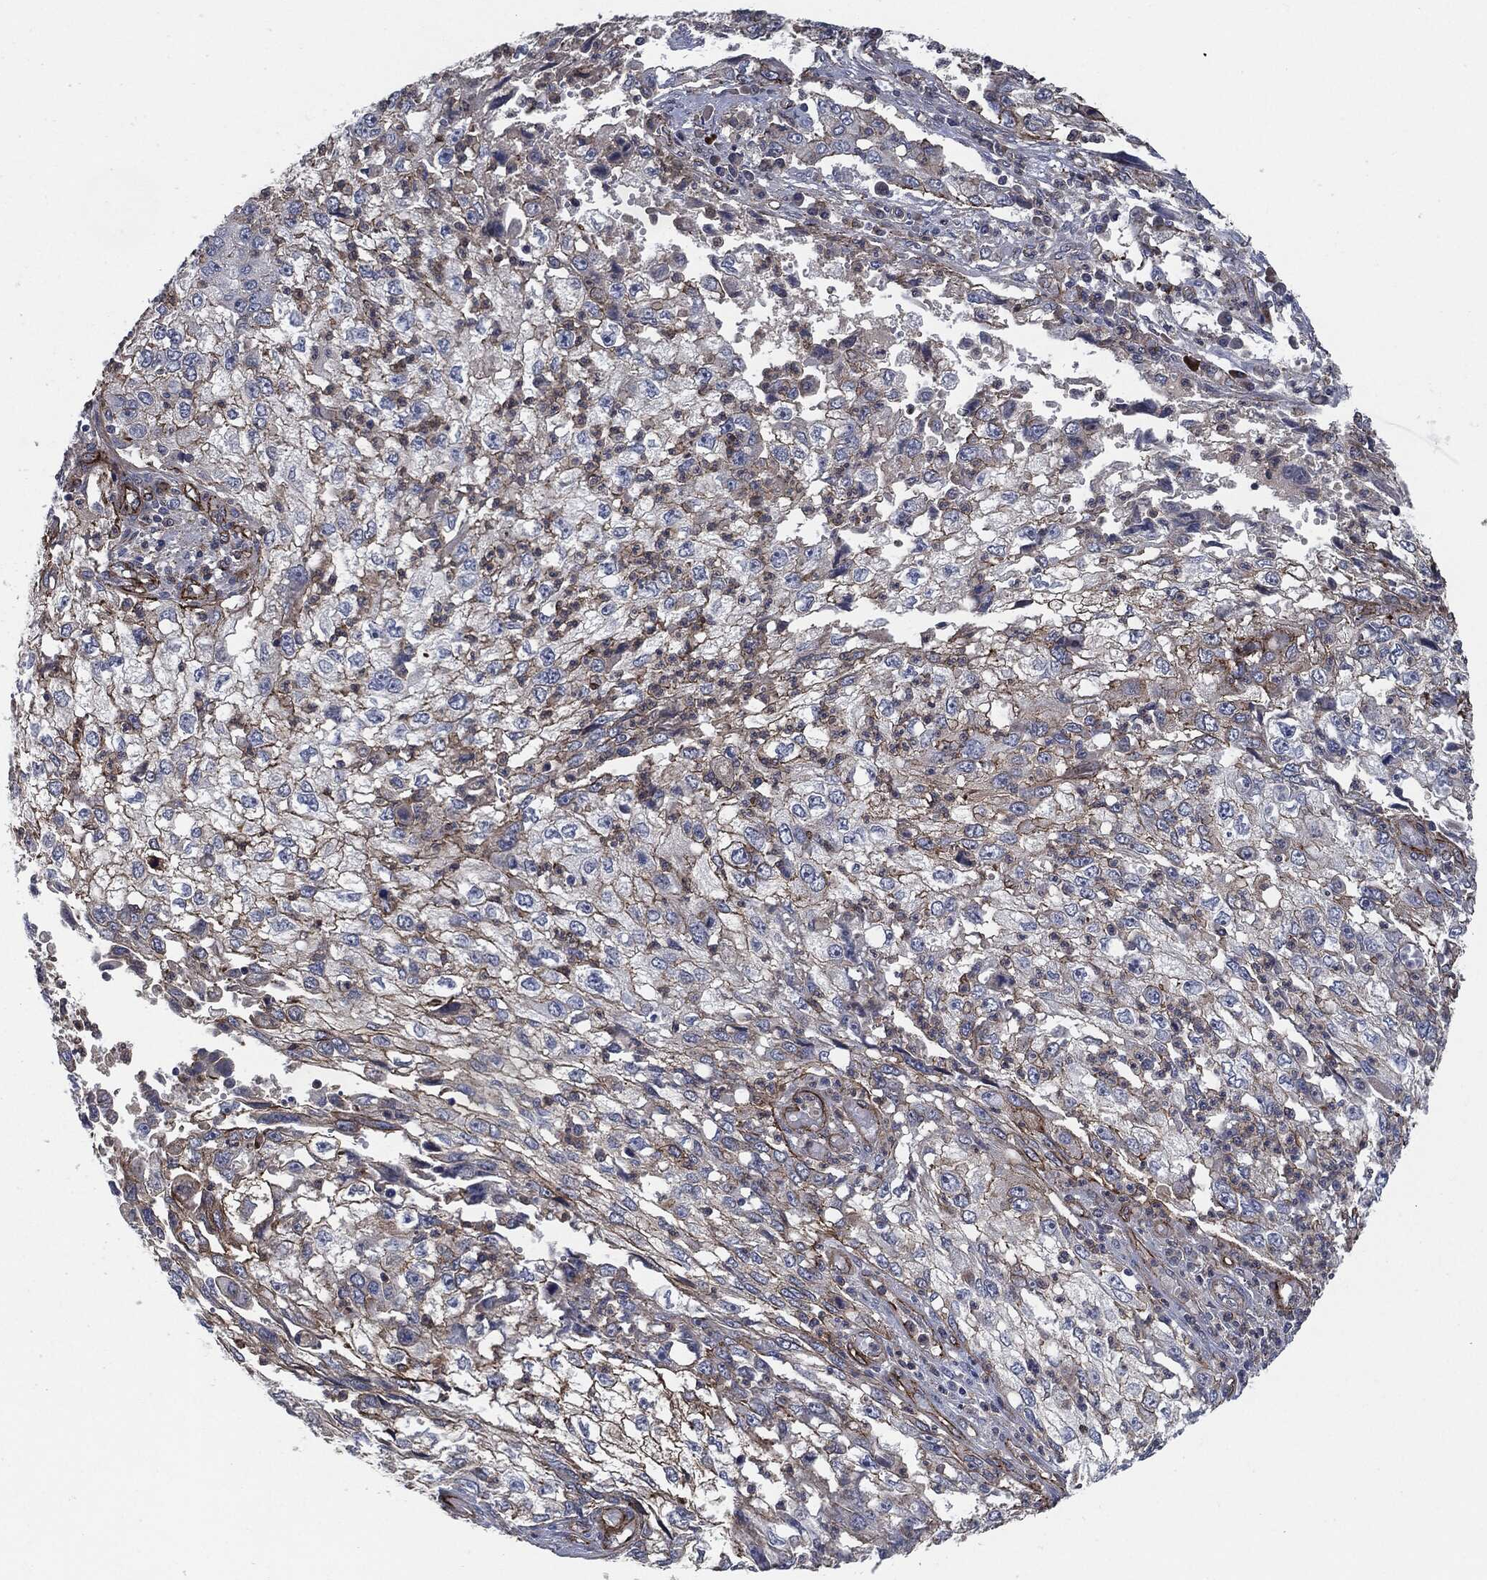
{"staining": {"intensity": "moderate", "quantity": "<25%", "location": "cytoplasmic/membranous"}, "tissue": "cervical cancer", "cell_type": "Tumor cells", "image_type": "cancer", "snomed": [{"axis": "morphology", "description": "Squamous cell carcinoma, NOS"}, {"axis": "topography", "description": "Cervix"}], "caption": "Human squamous cell carcinoma (cervical) stained for a protein (brown) shows moderate cytoplasmic/membranous positive staining in approximately <25% of tumor cells.", "gene": "SVIL", "patient": {"sex": "female", "age": 36}}